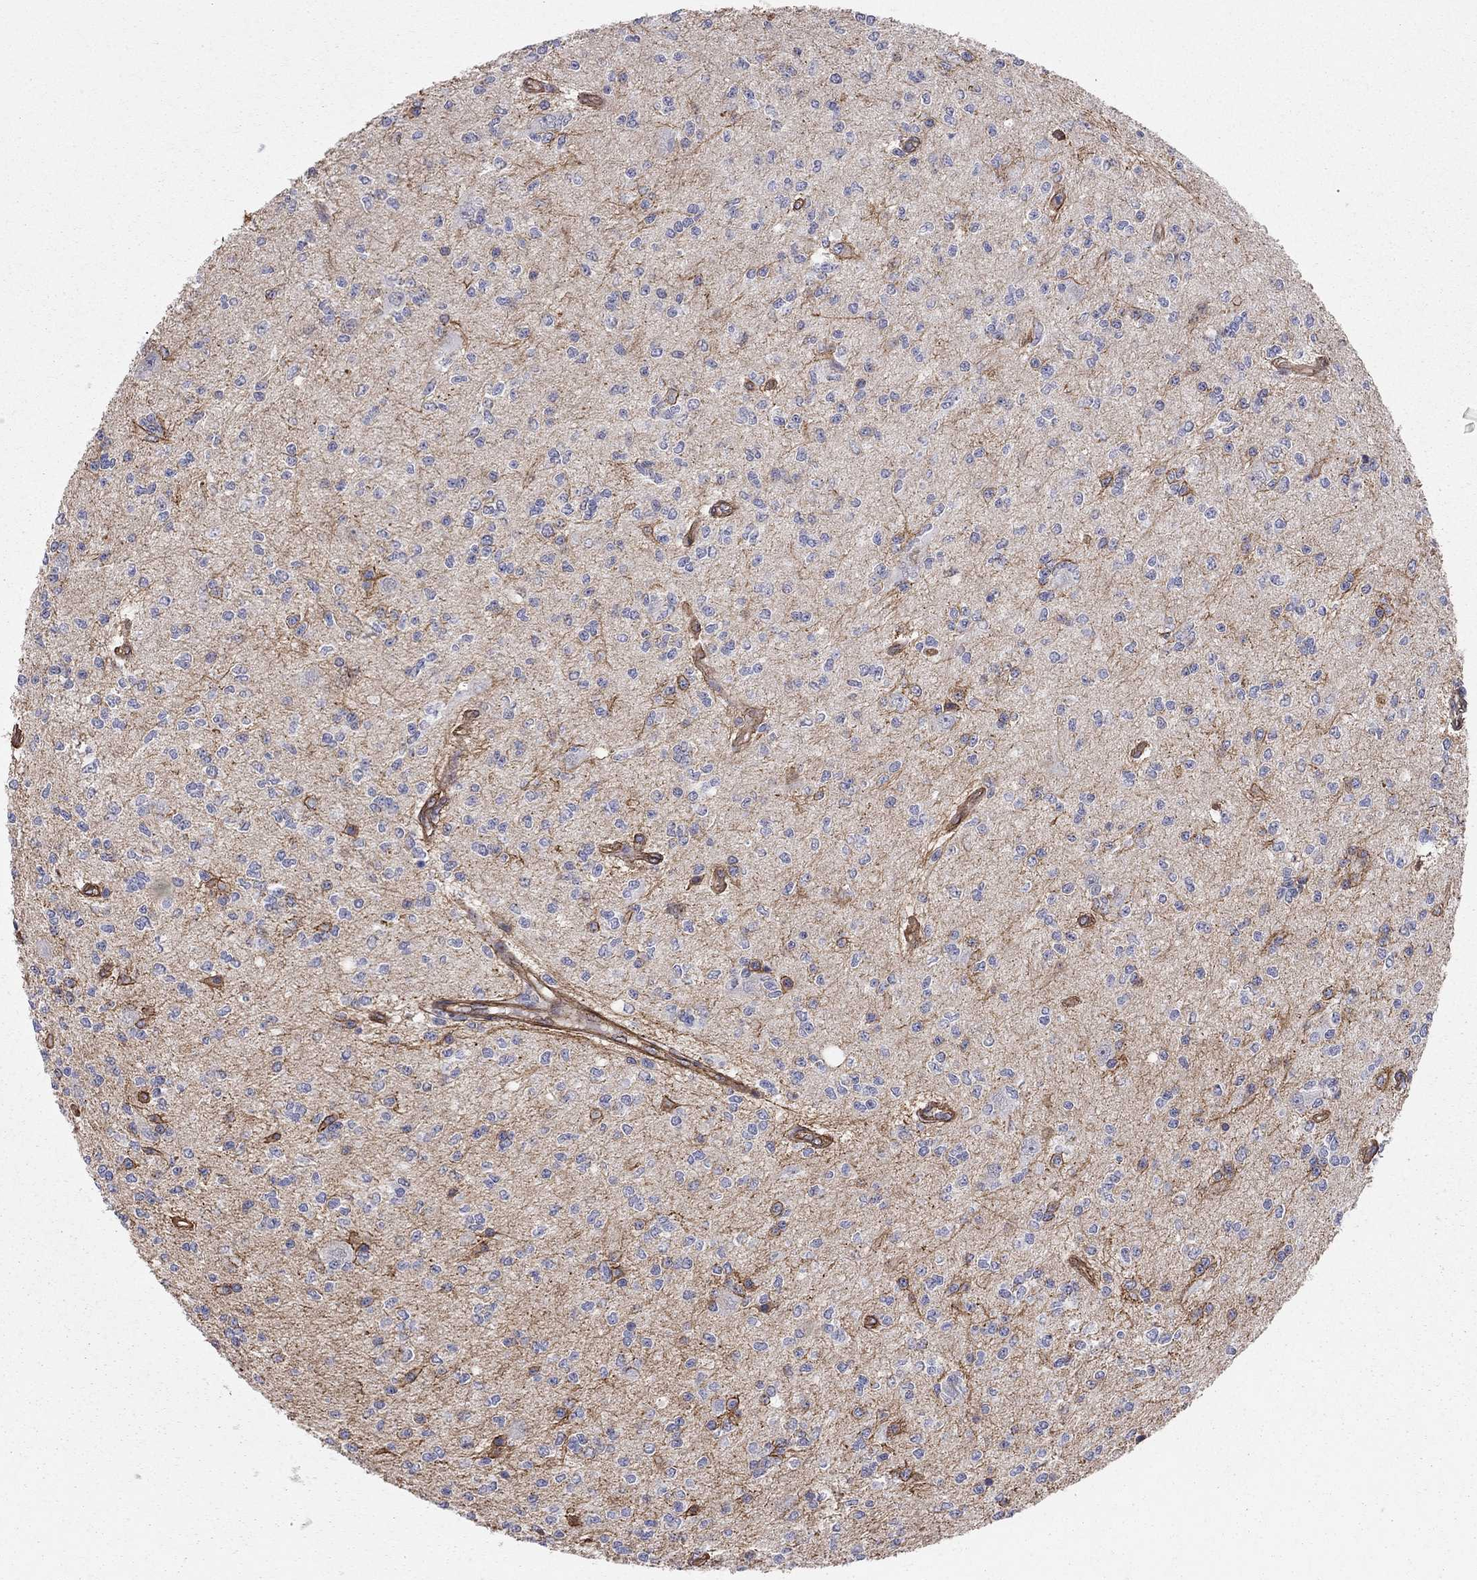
{"staining": {"intensity": "negative", "quantity": "none", "location": "none"}, "tissue": "glioma", "cell_type": "Tumor cells", "image_type": "cancer", "snomed": [{"axis": "morphology", "description": "Glioma, malignant, Low grade"}, {"axis": "topography", "description": "Brain"}], "caption": "Protein analysis of low-grade glioma (malignant) reveals no significant staining in tumor cells.", "gene": "BICDL2", "patient": {"sex": "male", "age": 67}}